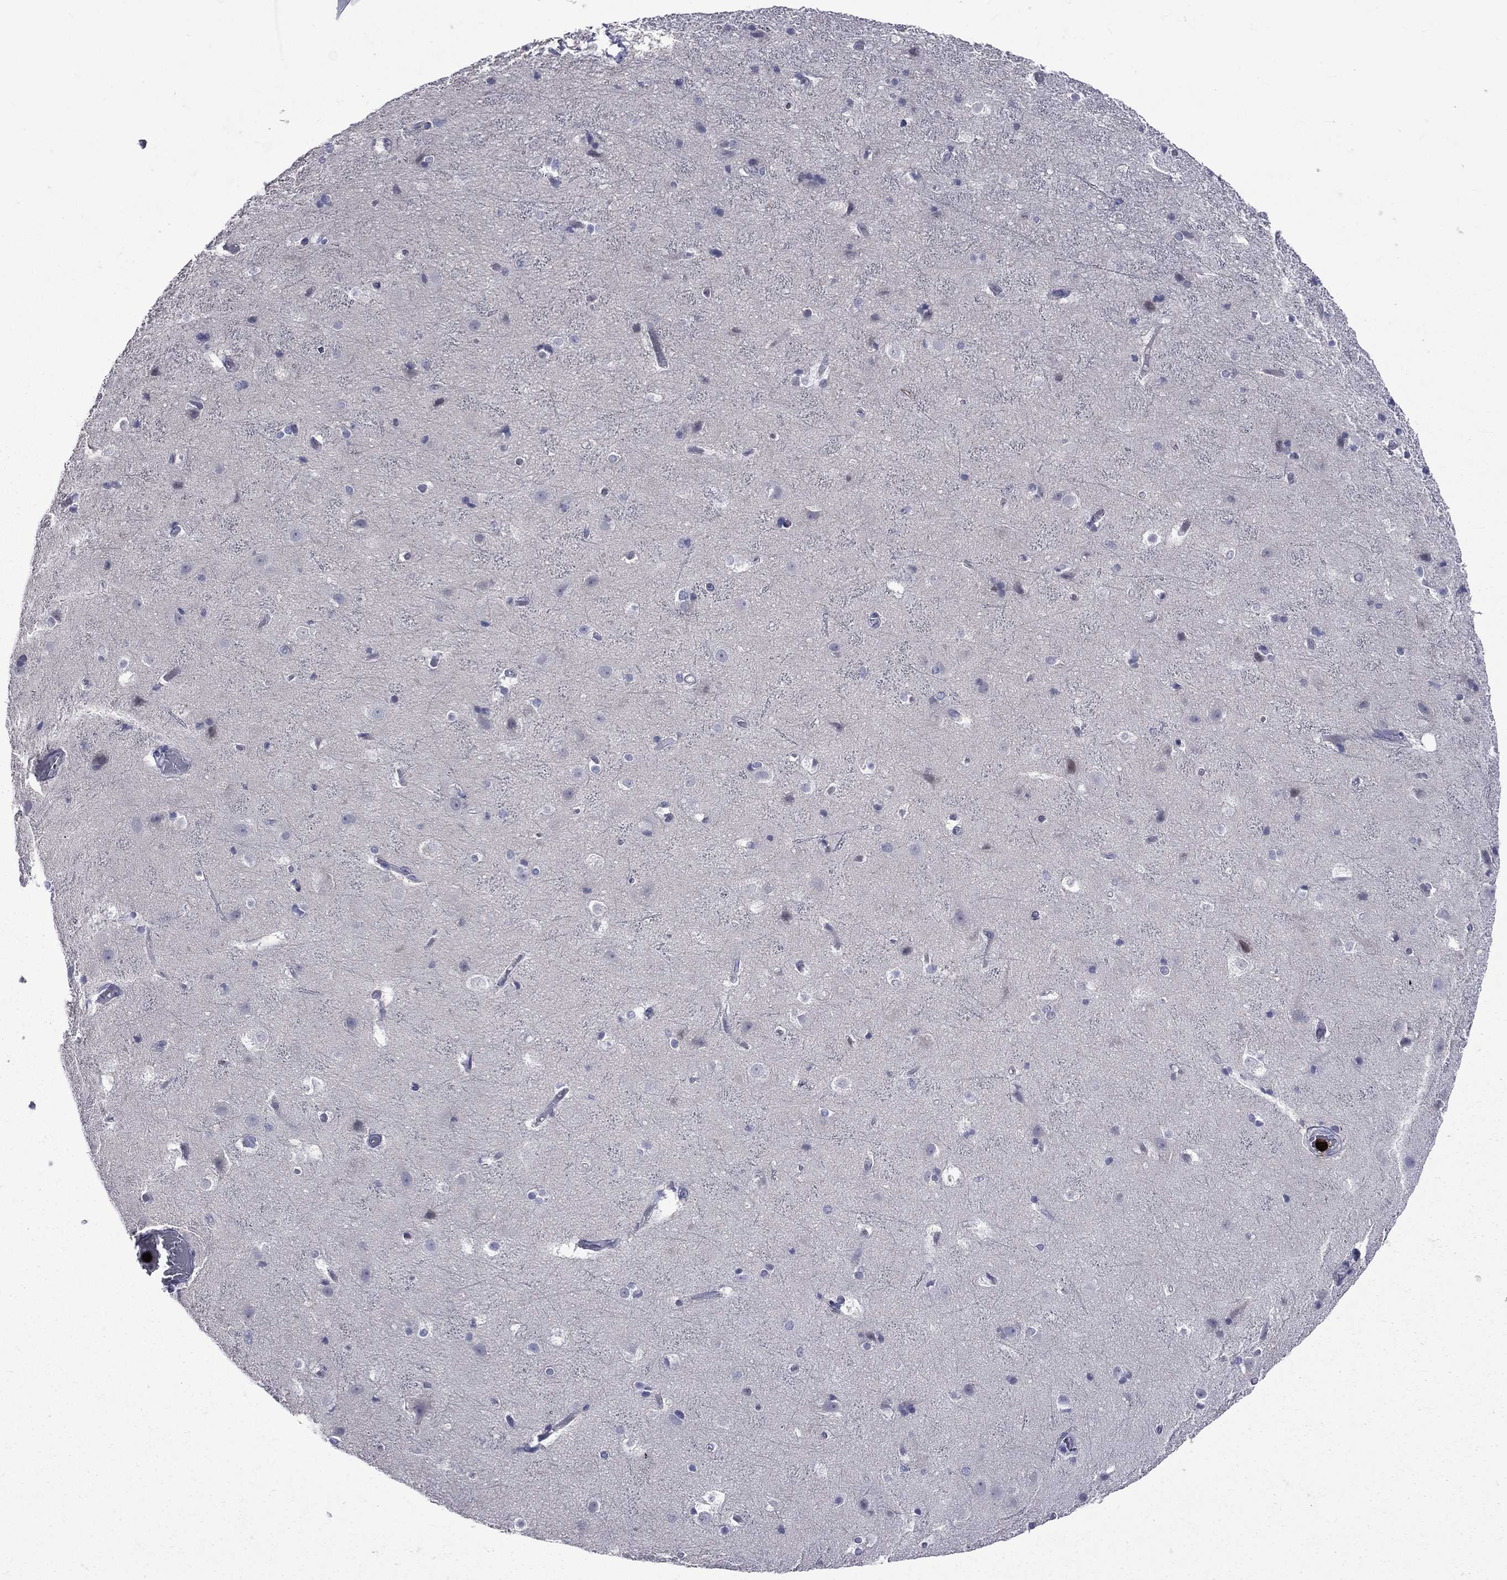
{"staining": {"intensity": "negative", "quantity": "none", "location": "none"}, "tissue": "cerebral cortex", "cell_type": "Endothelial cells", "image_type": "normal", "snomed": [{"axis": "morphology", "description": "Normal tissue, NOS"}, {"axis": "topography", "description": "Cerebral cortex"}], "caption": "IHC micrograph of benign human cerebral cortex stained for a protein (brown), which exhibits no expression in endothelial cells.", "gene": "ELANE", "patient": {"sex": "female", "age": 52}}